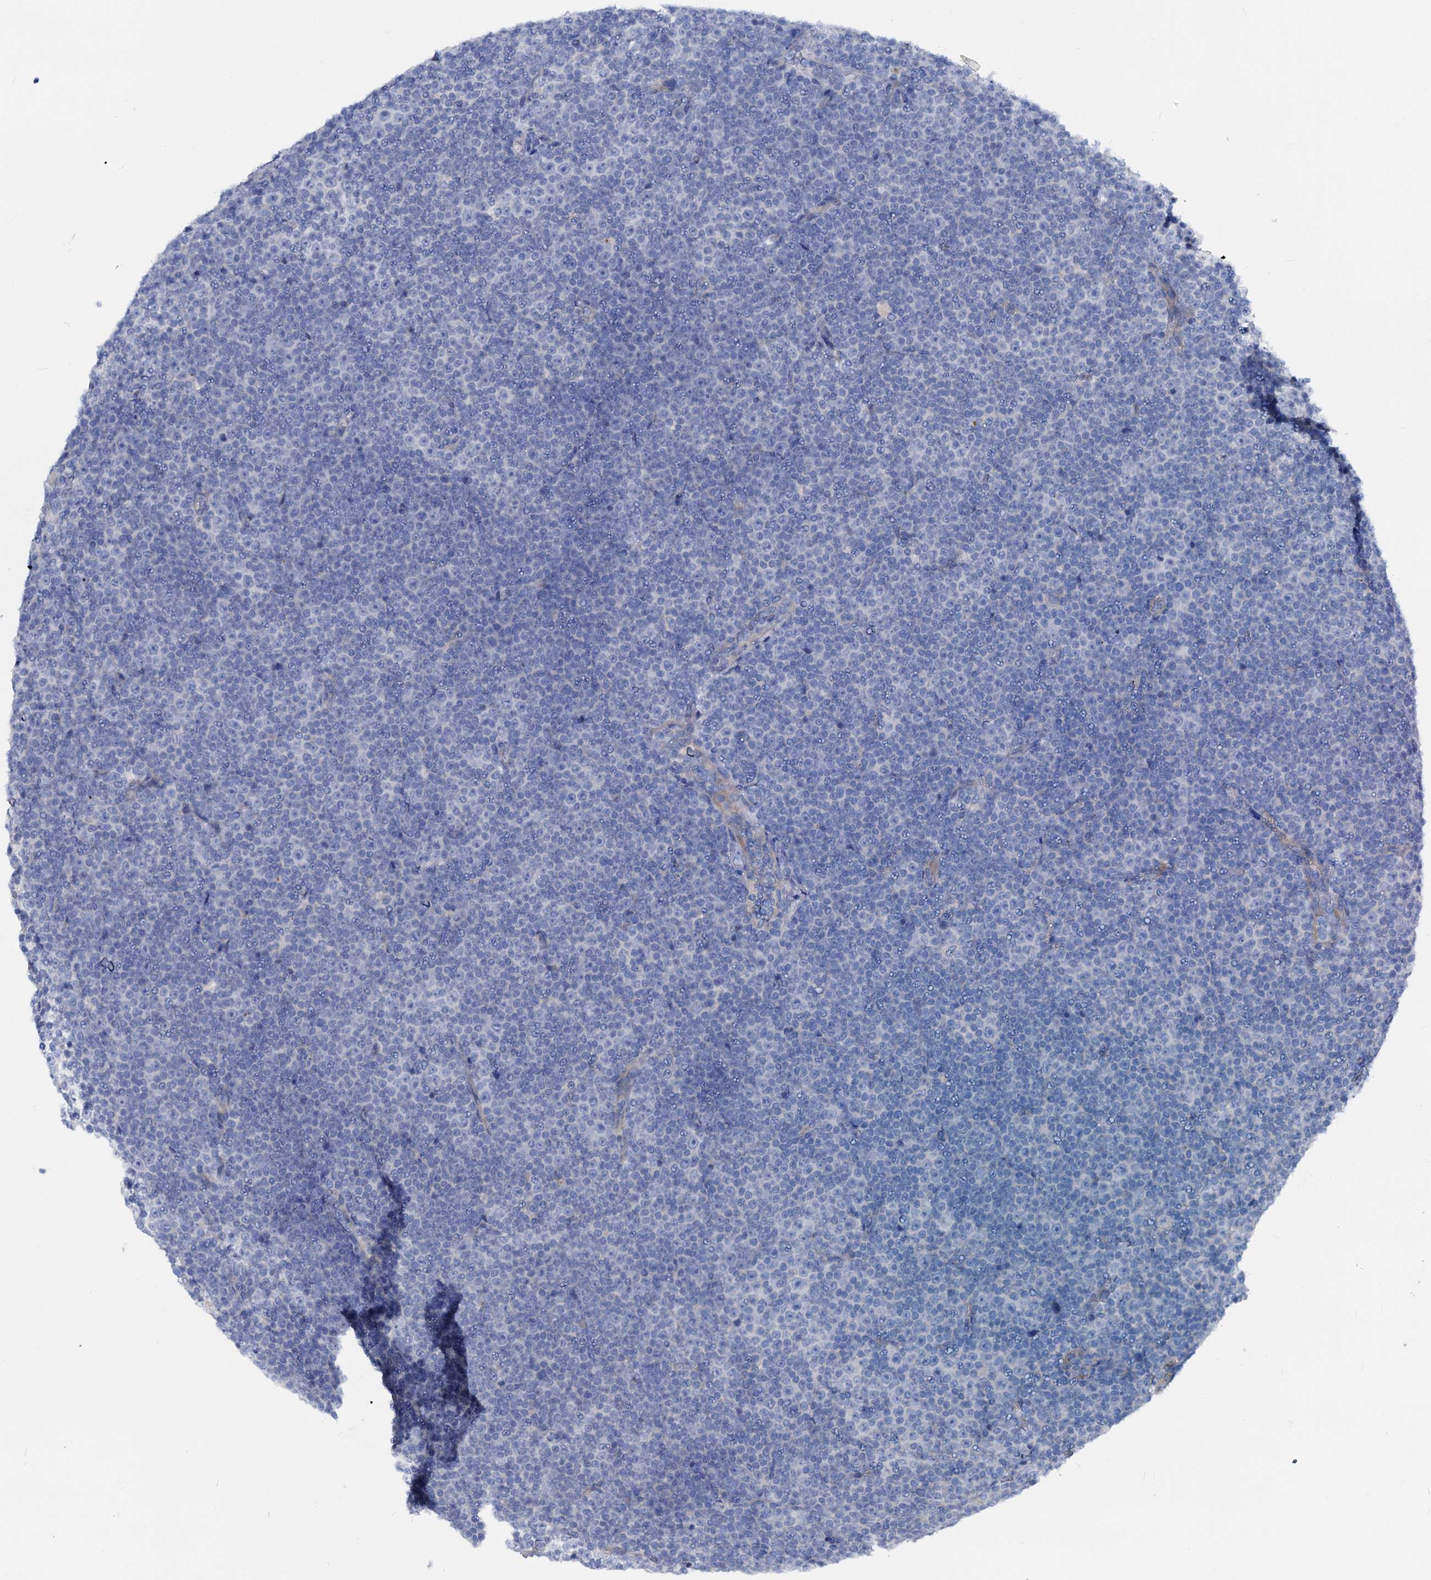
{"staining": {"intensity": "negative", "quantity": "none", "location": "none"}, "tissue": "lymphoma", "cell_type": "Tumor cells", "image_type": "cancer", "snomed": [{"axis": "morphology", "description": "Malignant lymphoma, non-Hodgkin's type, Low grade"}, {"axis": "topography", "description": "Lymph node"}], "caption": "Human low-grade malignant lymphoma, non-Hodgkin's type stained for a protein using immunohistochemistry (IHC) reveals no positivity in tumor cells.", "gene": "DYDC2", "patient": {"sex": "female", "age": 67}}